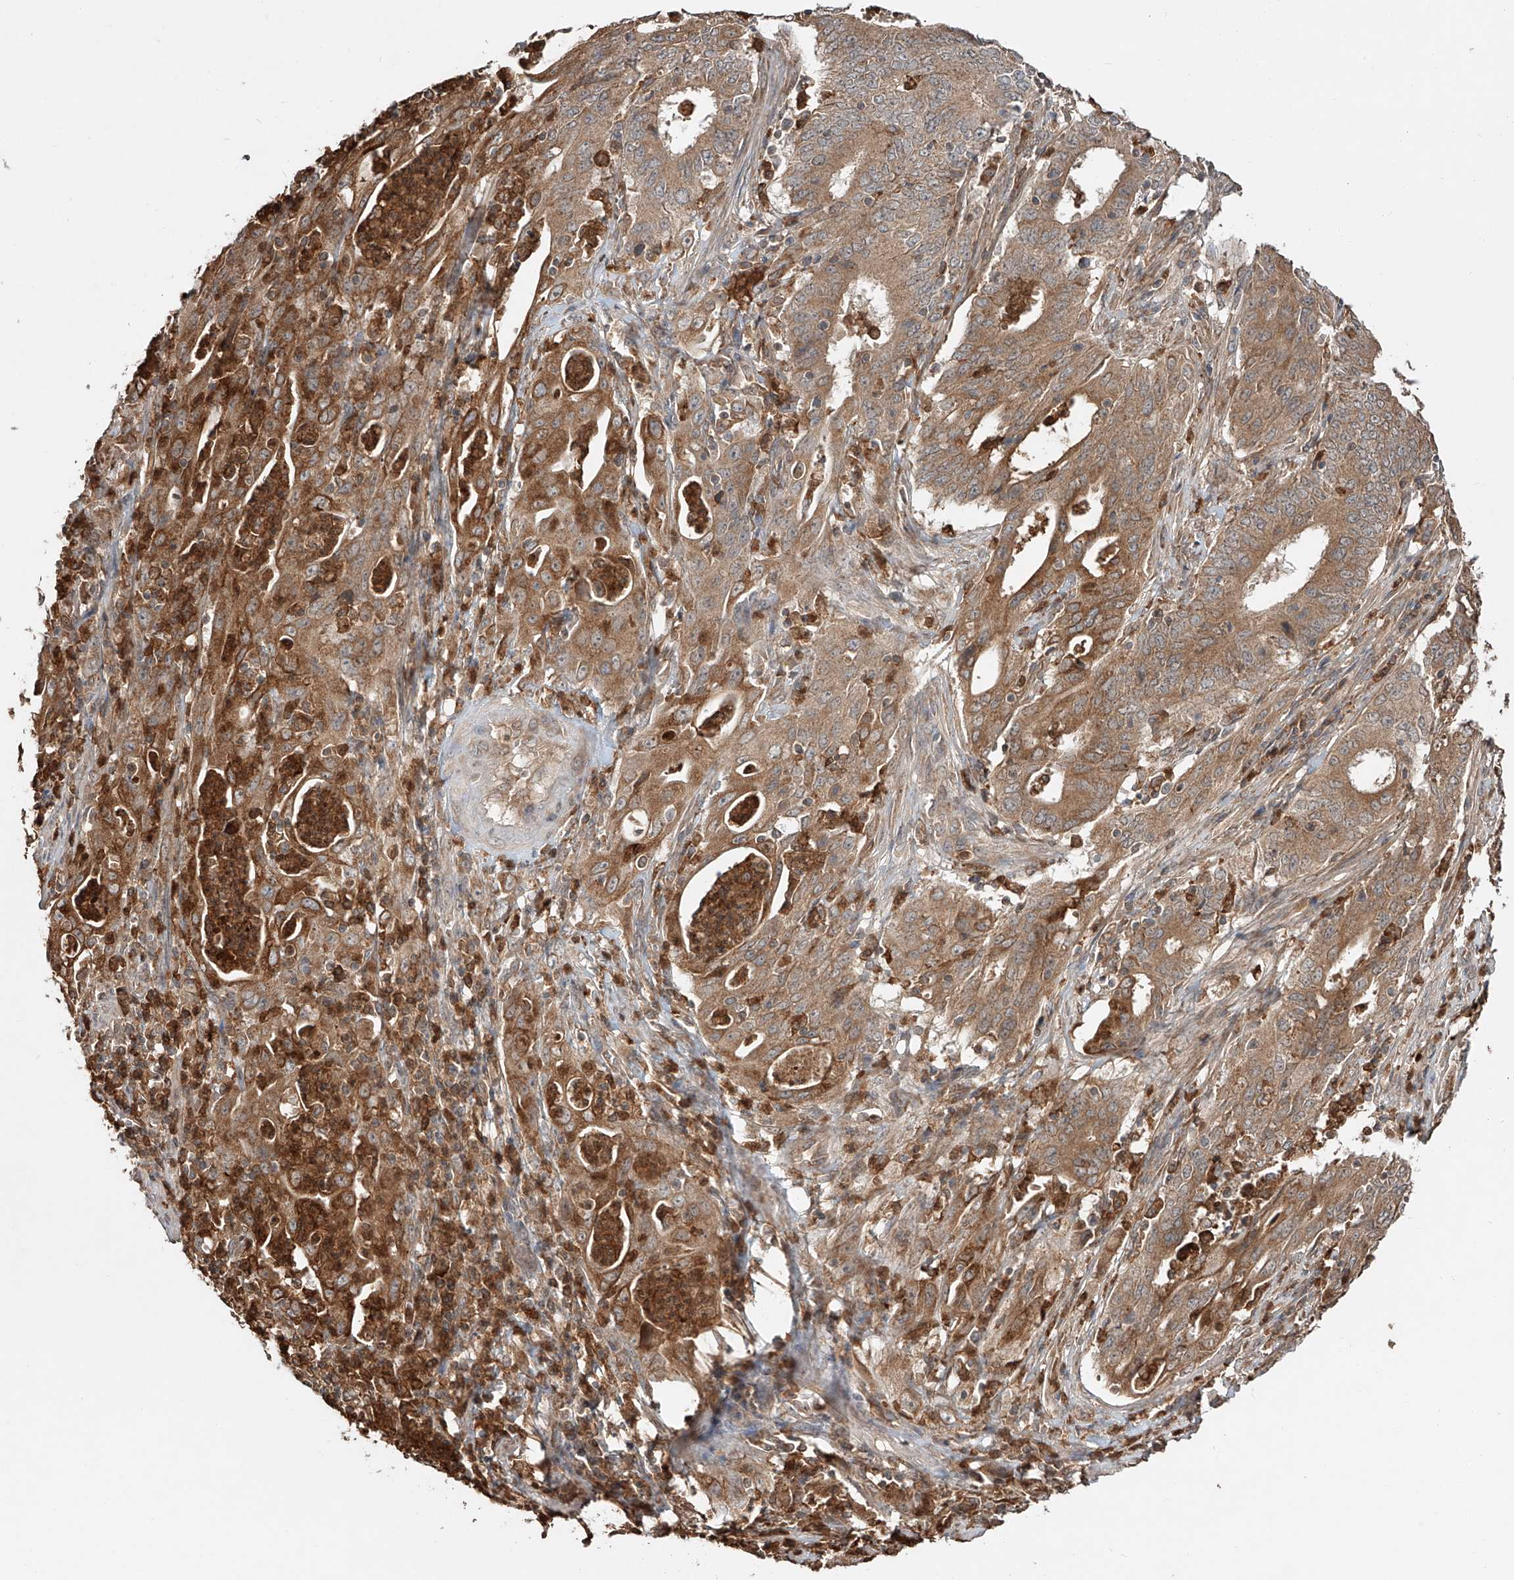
{"staining": {"intensity": "moderate", "quantity": ">75%", "location": "cytoplasmic/membranous"}, "tissue": "cervical cancer", "cell_type": "Tumor cells", "image_type": "cancer", "snomed": [{"axis": "morphology", "description": "Adenocarcinoma, NOS"}, {"axis": "topography", "description": "Cervix"}], "caption": "This micrograph shows IHC staining of human adenocarcinoma (cervical), with medium moderate cytoplasmic/membranous positivity in approximately >75% of tumor cells.", "gene": "ERO1A", "patient": {"sex": "female", "age": 44}}